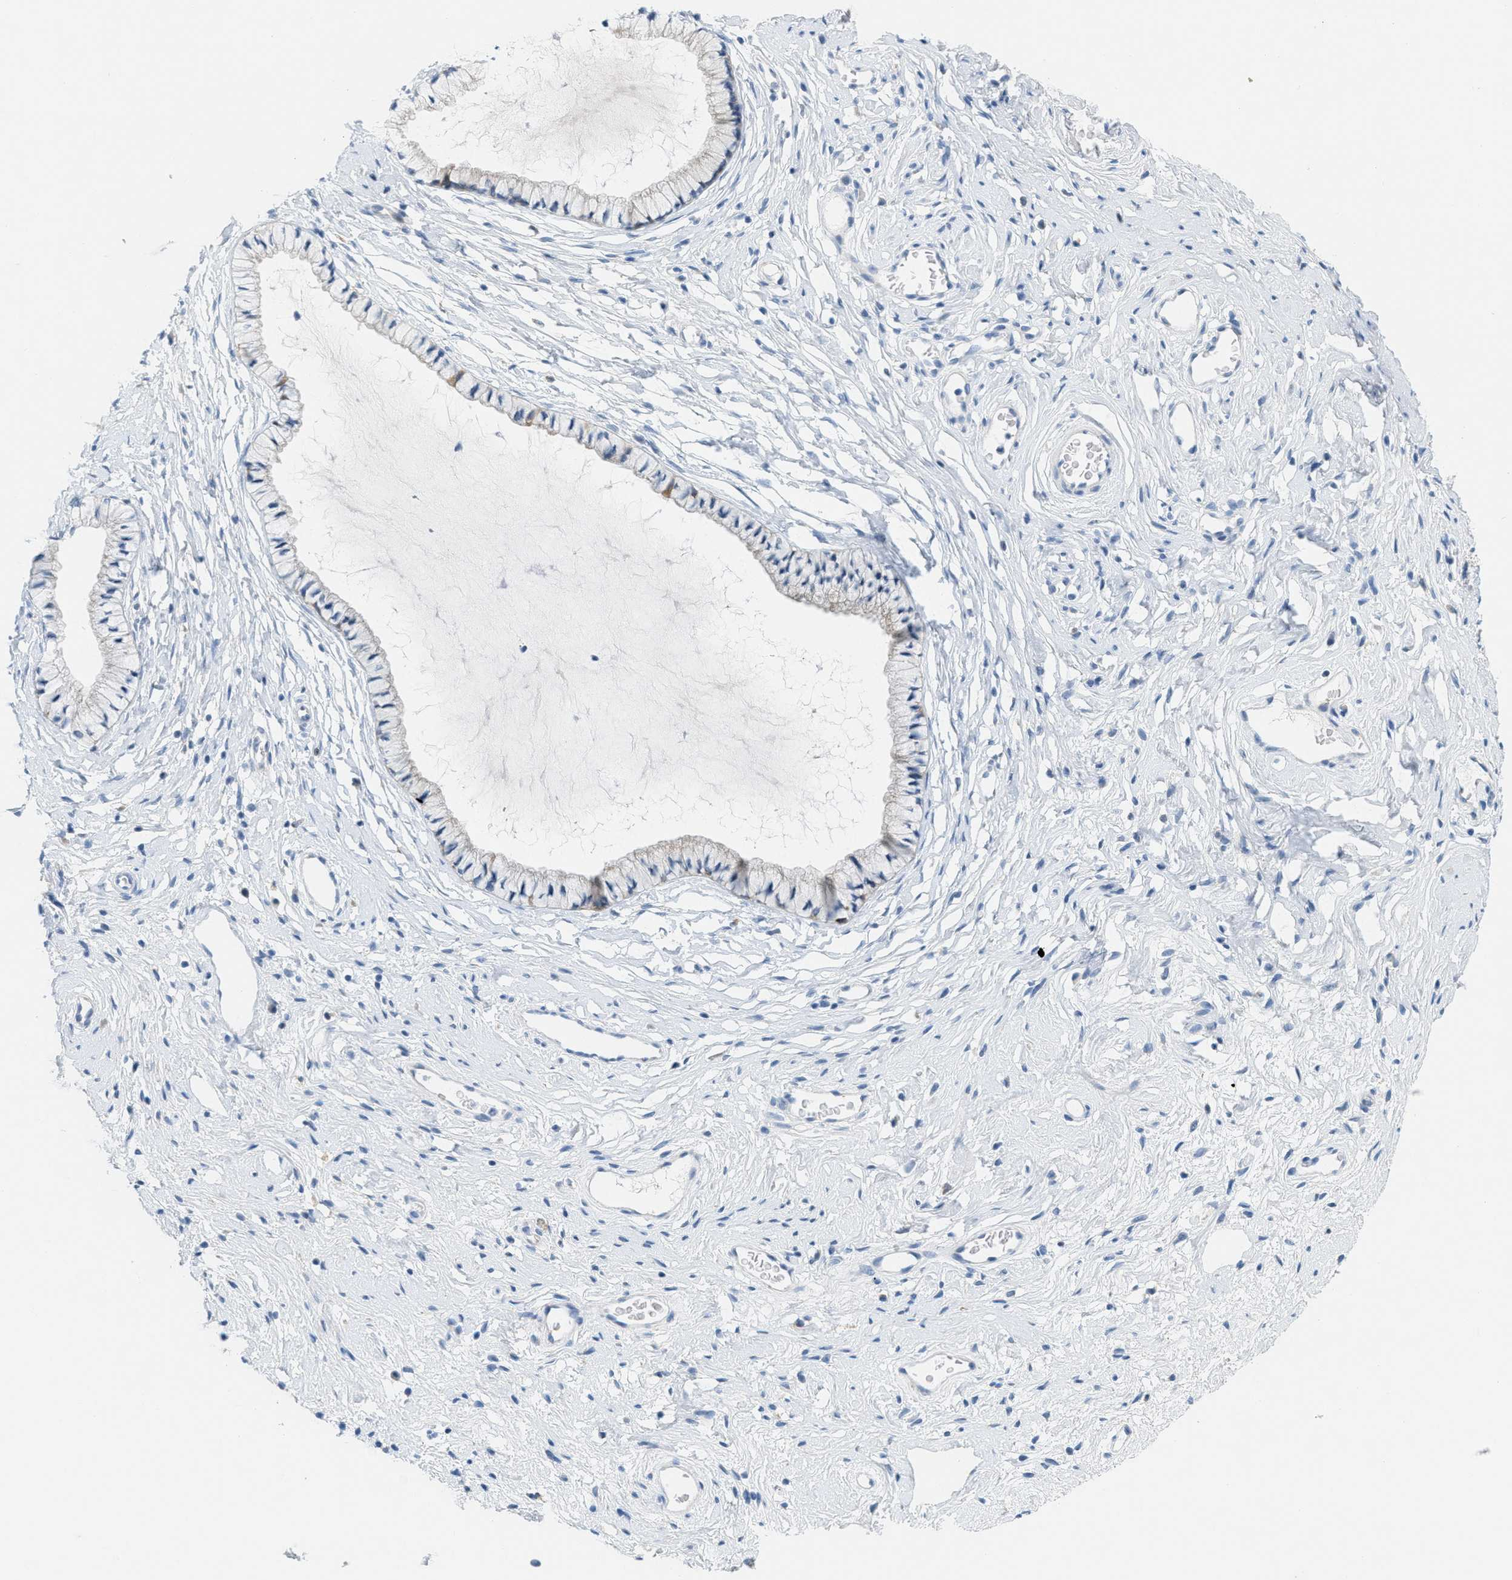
{"staining": {"intensity": "negative", "quantity": "none", "location": "none"}, "tissue": "cervix", "cell_type": "Glandular cells", "image_type": "normal", "snomed": [{"axis": "morphology", "description": "Normal tissue, NOS"}, {"axis": "topography", "description": "Cervix"}], "caption": "This is an IHC image of benign human cervix. There is no expression in glandular cells.", "gene": "TEX264", "patient": {"sex": "female", "age": 77}}